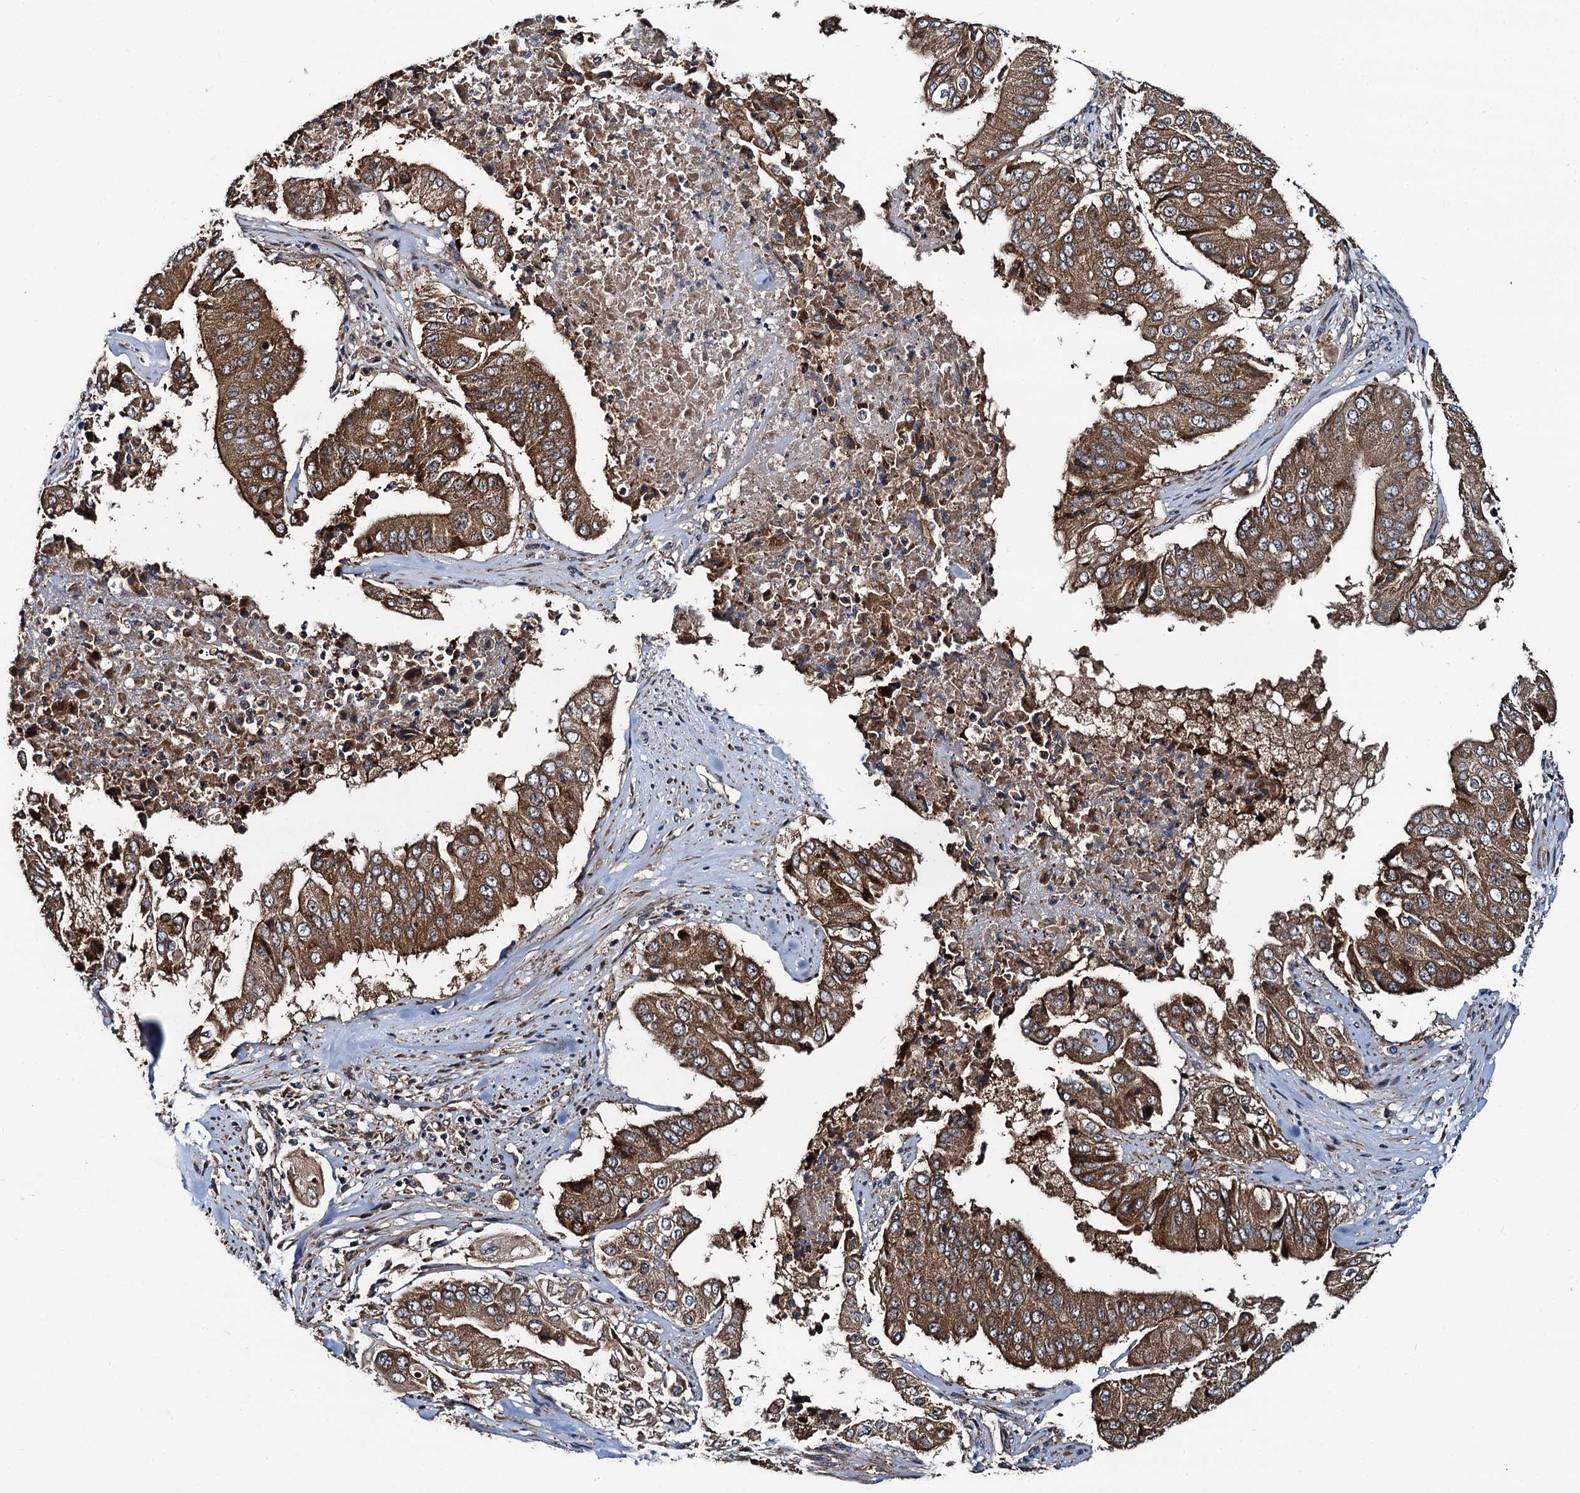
{"staining": {"intensity": "strong", "quantity": ">75%", "location": "cytoplasmic/membranous"}, "tissue": "pancreatic cancer", "cell_type": "Tumor cells", "image_type": "cancer", "snomed": [{"axis": "morphology", "description": "Adenocarcinoma, NOS"}, {"axis": "topography", "description": "Pancreas"}], "caption": "Immunohistochemical staining of human pancreatic adenocarcinoma displays high levels of strong cytoplasmic/membranous staining in approximately >75% of tumor cells.", "gene": "NEK1", "patient": {"sex": "female", "age": 77}}